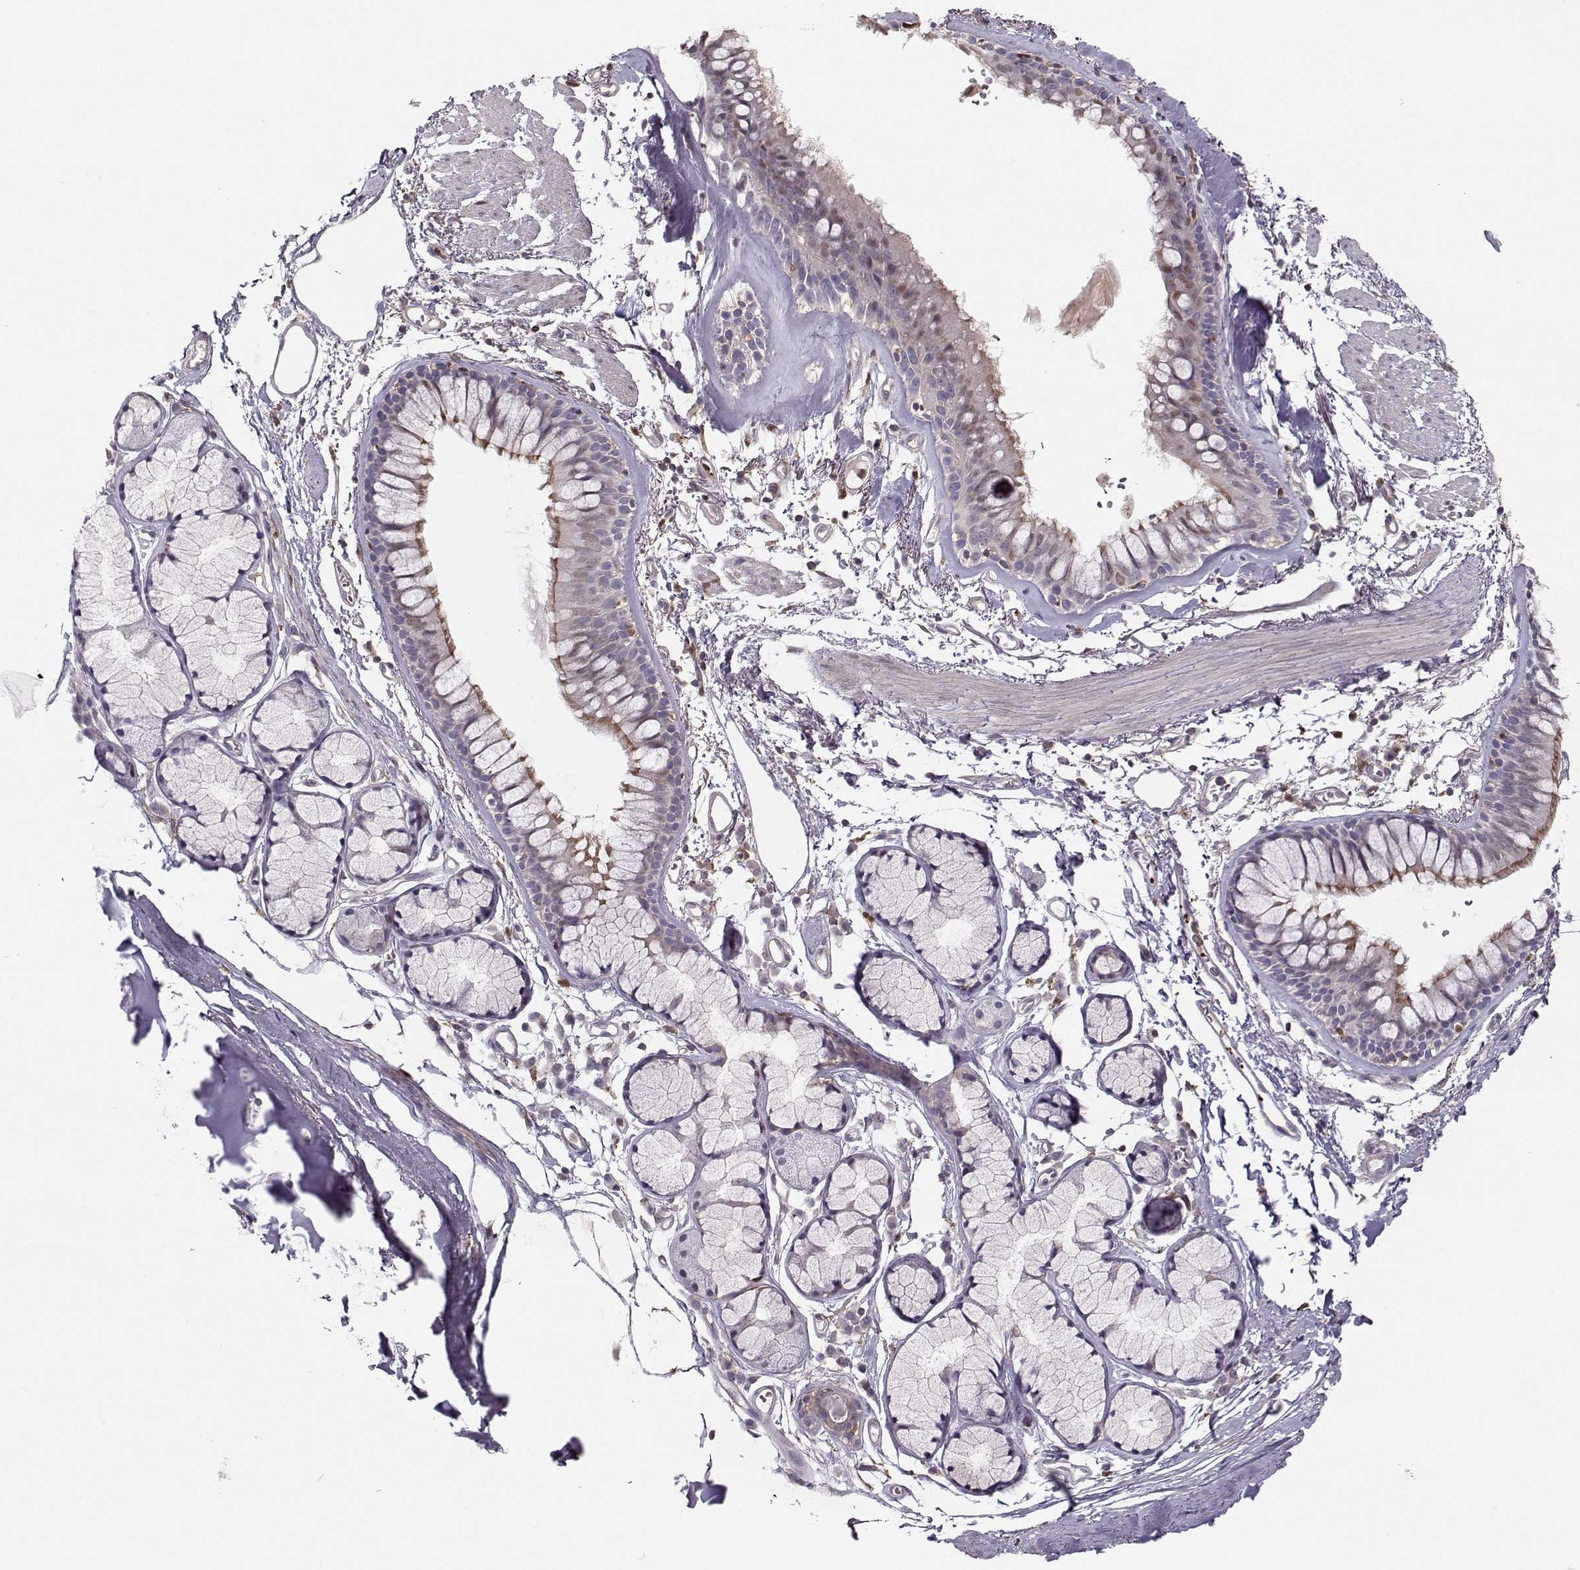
{"staining": {"intensity": "moderate", "quantity": "25%-75%", "location": "cytoplasmic/membranous"}, "tissue": "bronchus", "cell_type": "Respiratory epithelial cells", "image_type": "normal", "snomed": [{"axis": "morphology", "description": "Normal tissue, NOS"}, {"axis": "morphology", "description": "Squamous cell carcinoma, NOS"}, {"axis": "topography", "description": "Cartilage tissue"}, {"axis": "topography", "description": "Bronchus"}], "caption": "An IHC micrograph of normal tissue is shown. Protein staining in brown highlights moderate cytoplasmic/membranous positivity in bronchus within respiratory epithelial cells.", "gene": "ASB16", "patient": {"sex": "male", "age": 72}}